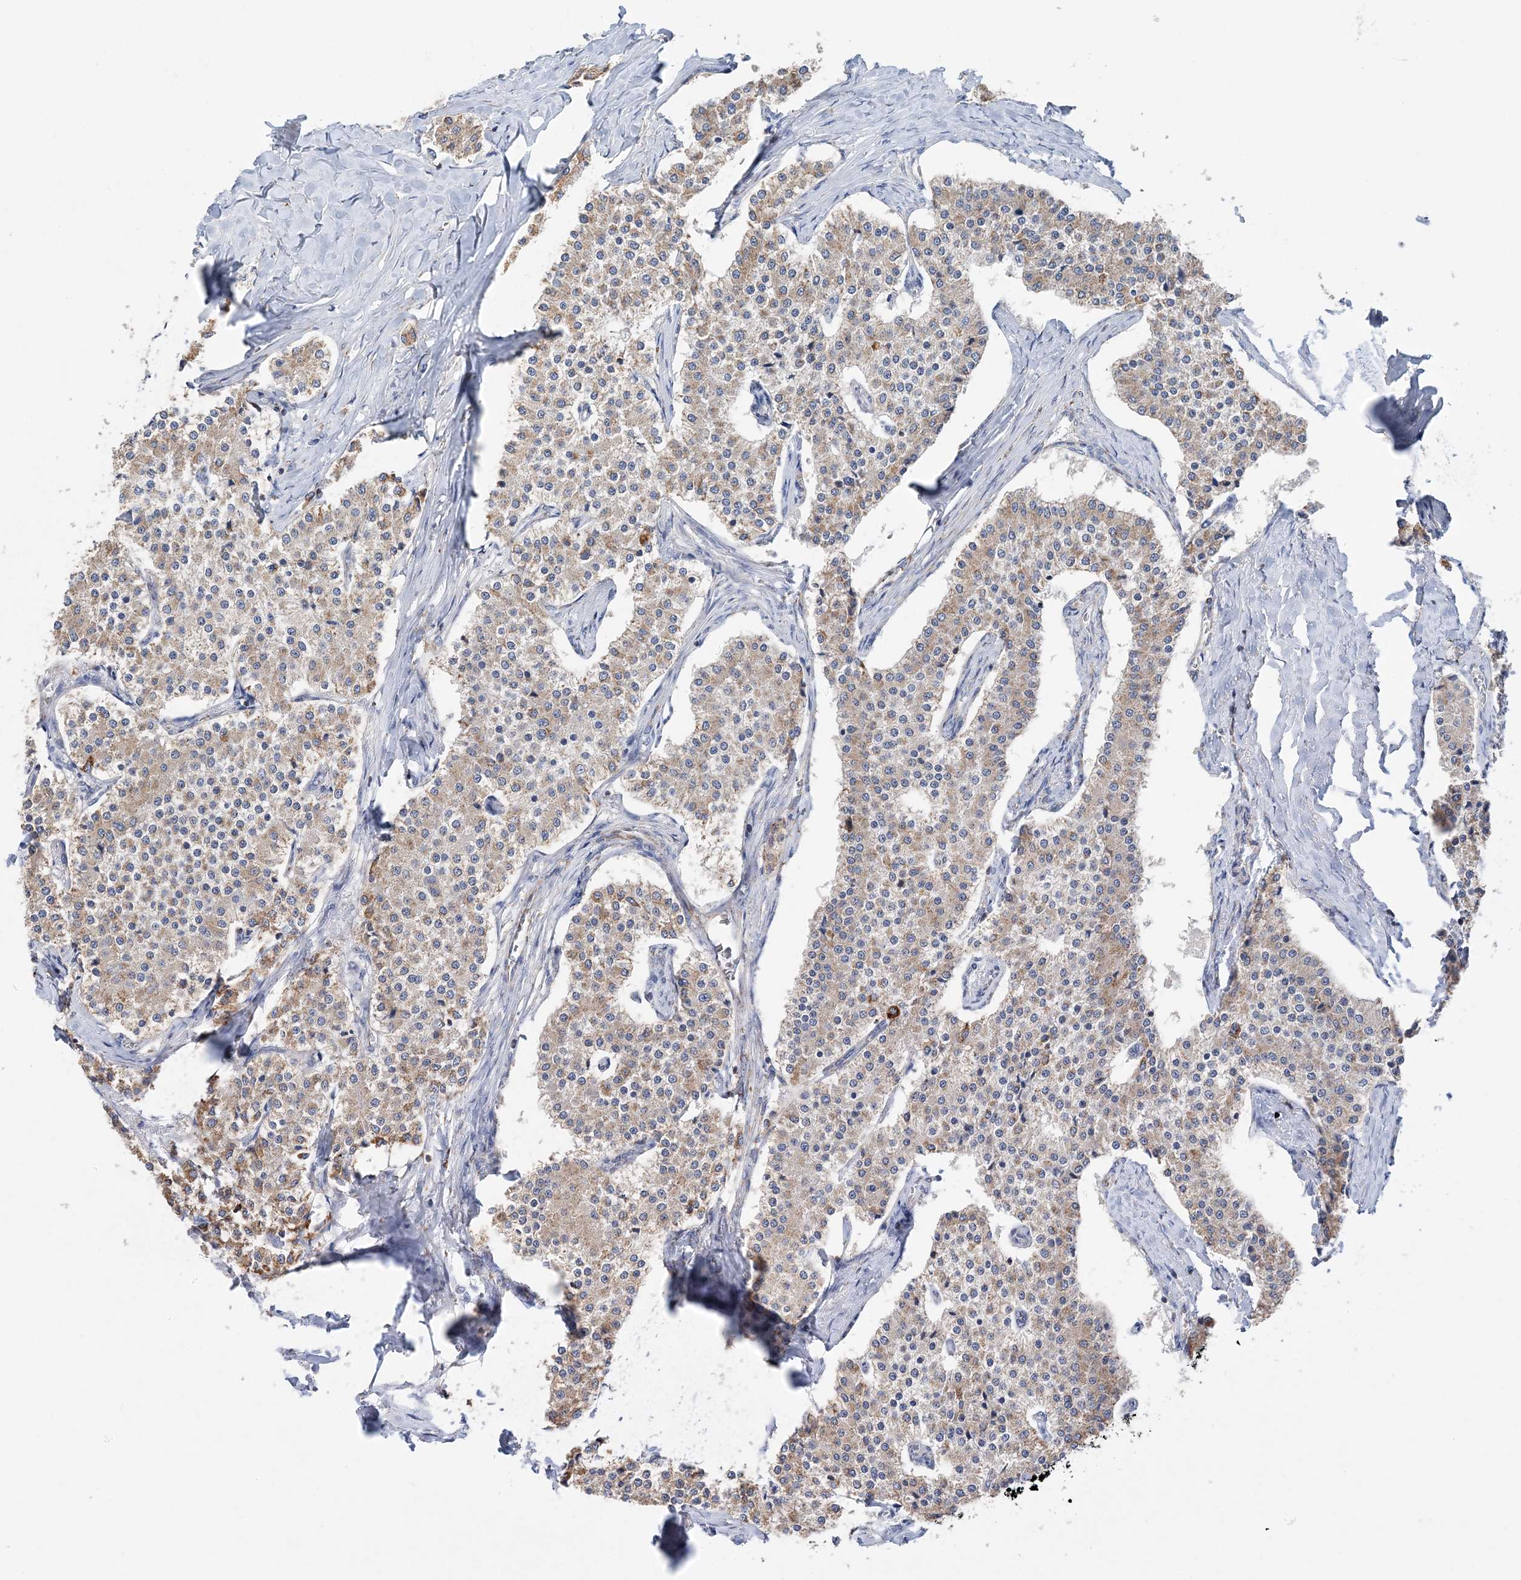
{"staining": {"intensity": "weak", "quantity": ">75%", "location": "cytoplasmic/membranous"}, "tissue": "carcinoid", "cell_type": "Tumor cells", "image_type": "cancer", "snomed": [{"axis": "morphology", "description": "Carcinoid, malignant, NOS"}, {"axis": "topography", "description": "Colon"}], "caption": "Protein staining exhibits weak cytoplasmic/membranous staining in approximately >75% of tumor cells in carcinoid.", "gene": "TTC32", "patient": {"sex": "female", "age": 52}}